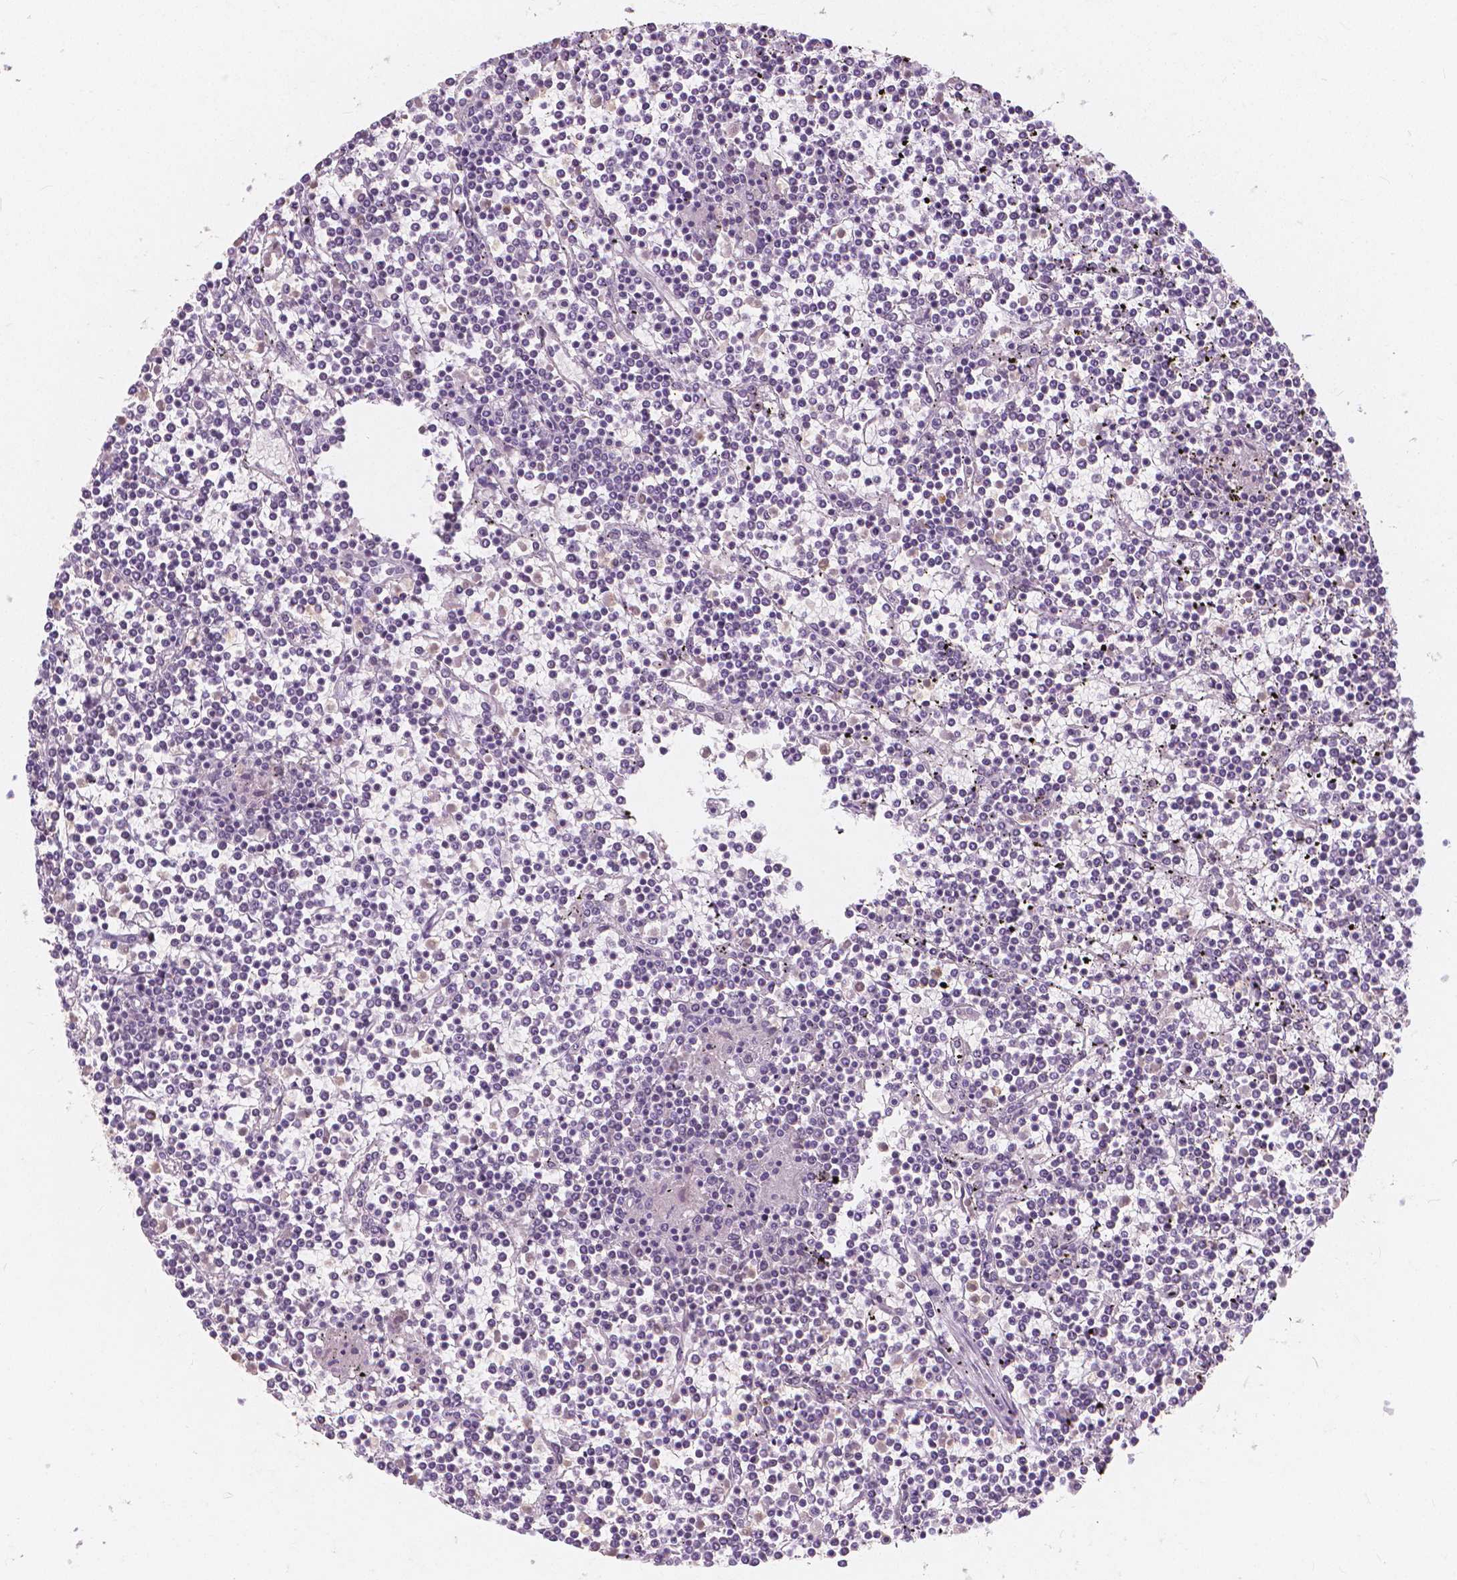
{"staining": {"intensity": "negative", "quantity": "none", "location": "none"}, "tissue": "lymphoma", "cell_type": "Tumor cells", "image_type": "cancer", "snomed": [{"axis": "morphology", "description": "Malignant lymphoma, non-Hodgkin's type, Low grade"}, {"axis": "topography", "description": "Spleen"}], "caption": "IHC histopathology image of human malignant lymphoma, non-Hodgkin's type (low-grade) stained for a protein (brown), which demonstrates no expression in tumor cells.", "gene": "NOLC1", "patient": {"sex": "female", "age": 19}}